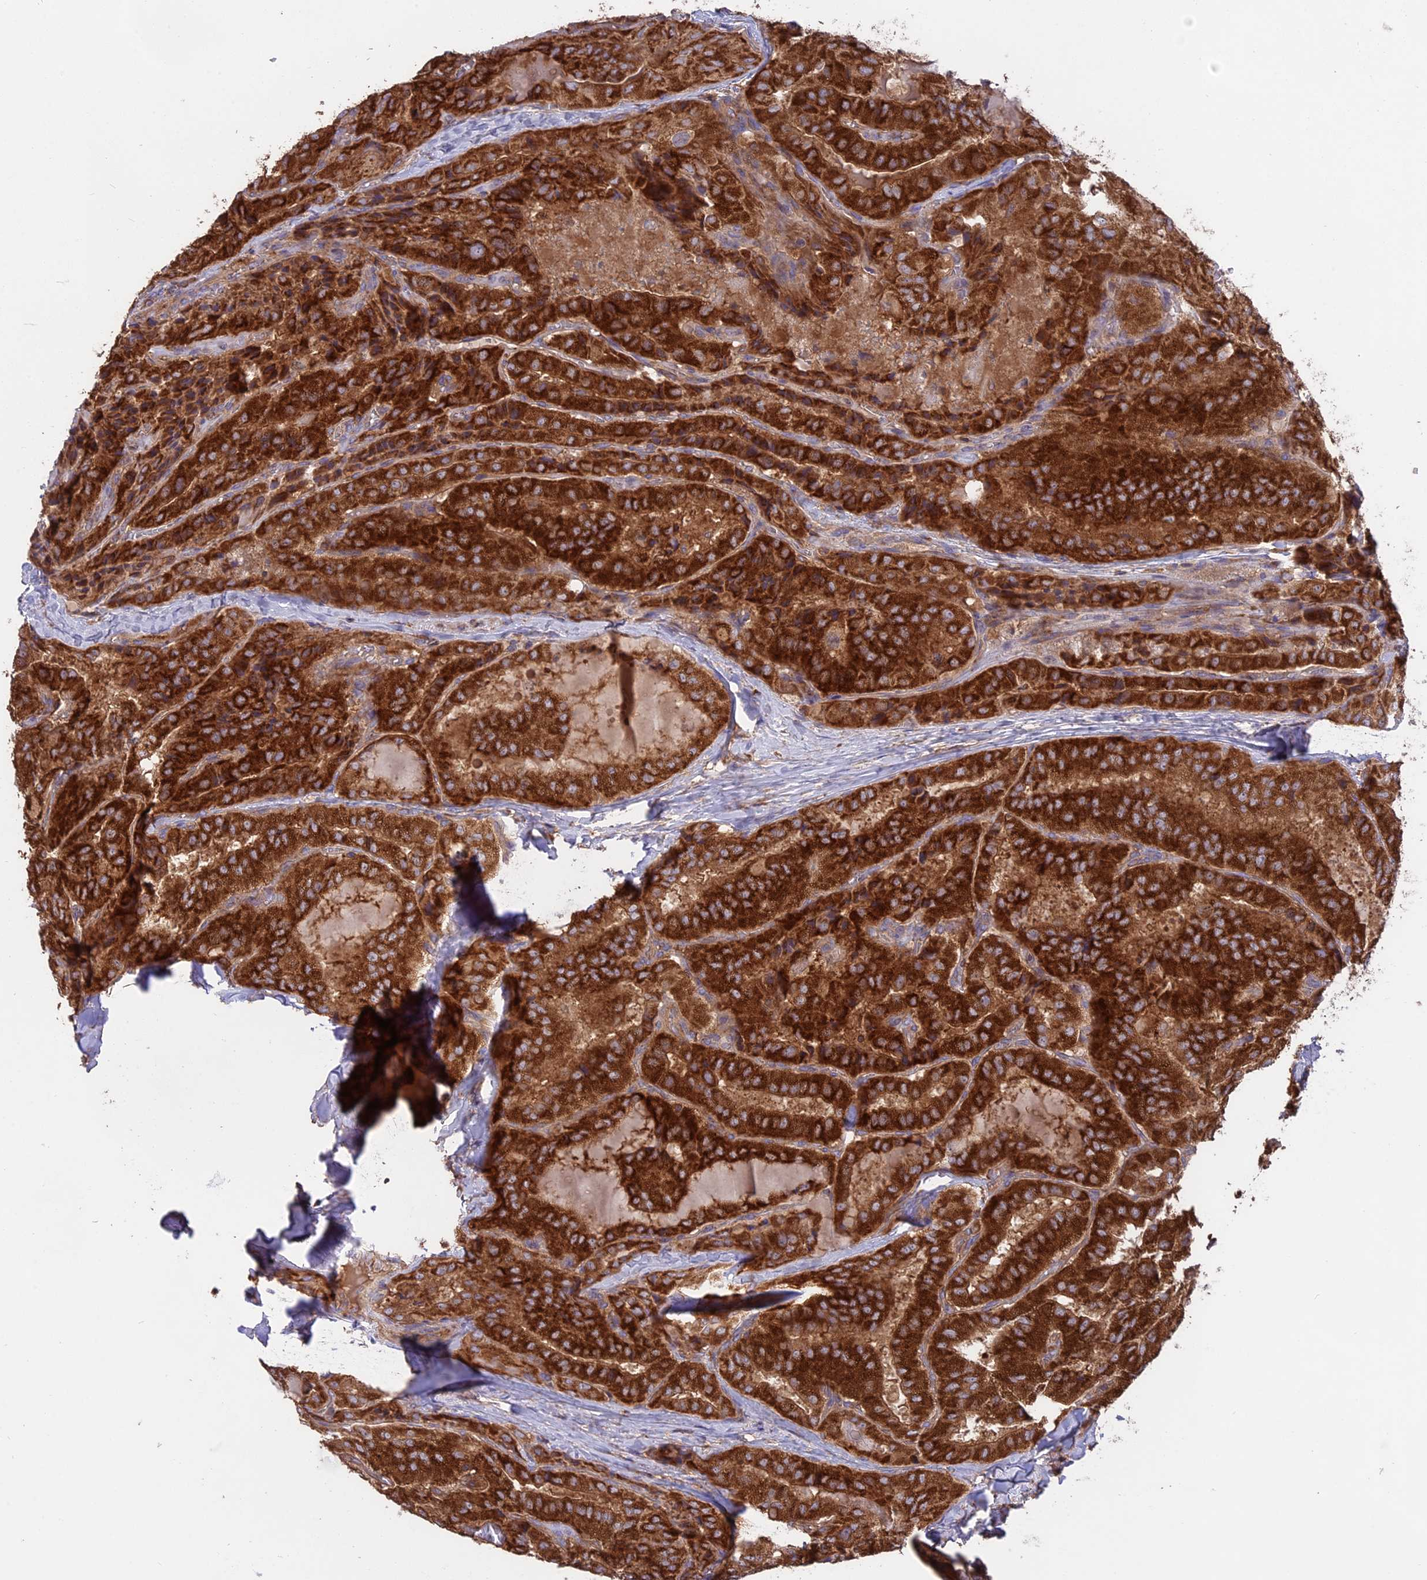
{"staining": {"intensity": "strong", "quantity": ">75%", "location": "cytoplasmic/membranous"}, "tissue": "thyroid cancer", "cell_type": "Tumor cells", "image_type": "cancer", "snomed": [{"axis": "morphology", "description": "Normal tissue, NOS"}, {"axis": "morphology", "description": "Papillary adenocarcinoma, NOS"}, {"axis": "topography", "description": "Thyroid gland"}], "caption": "Tumor cells reveal high levels of strong cytoplasmic/membranous positivity in about >75% of cells in papillary adenocarcinoma (thyroid).", "gene": "NUDT8", "patient": {"sex": "female", "age": 59}}